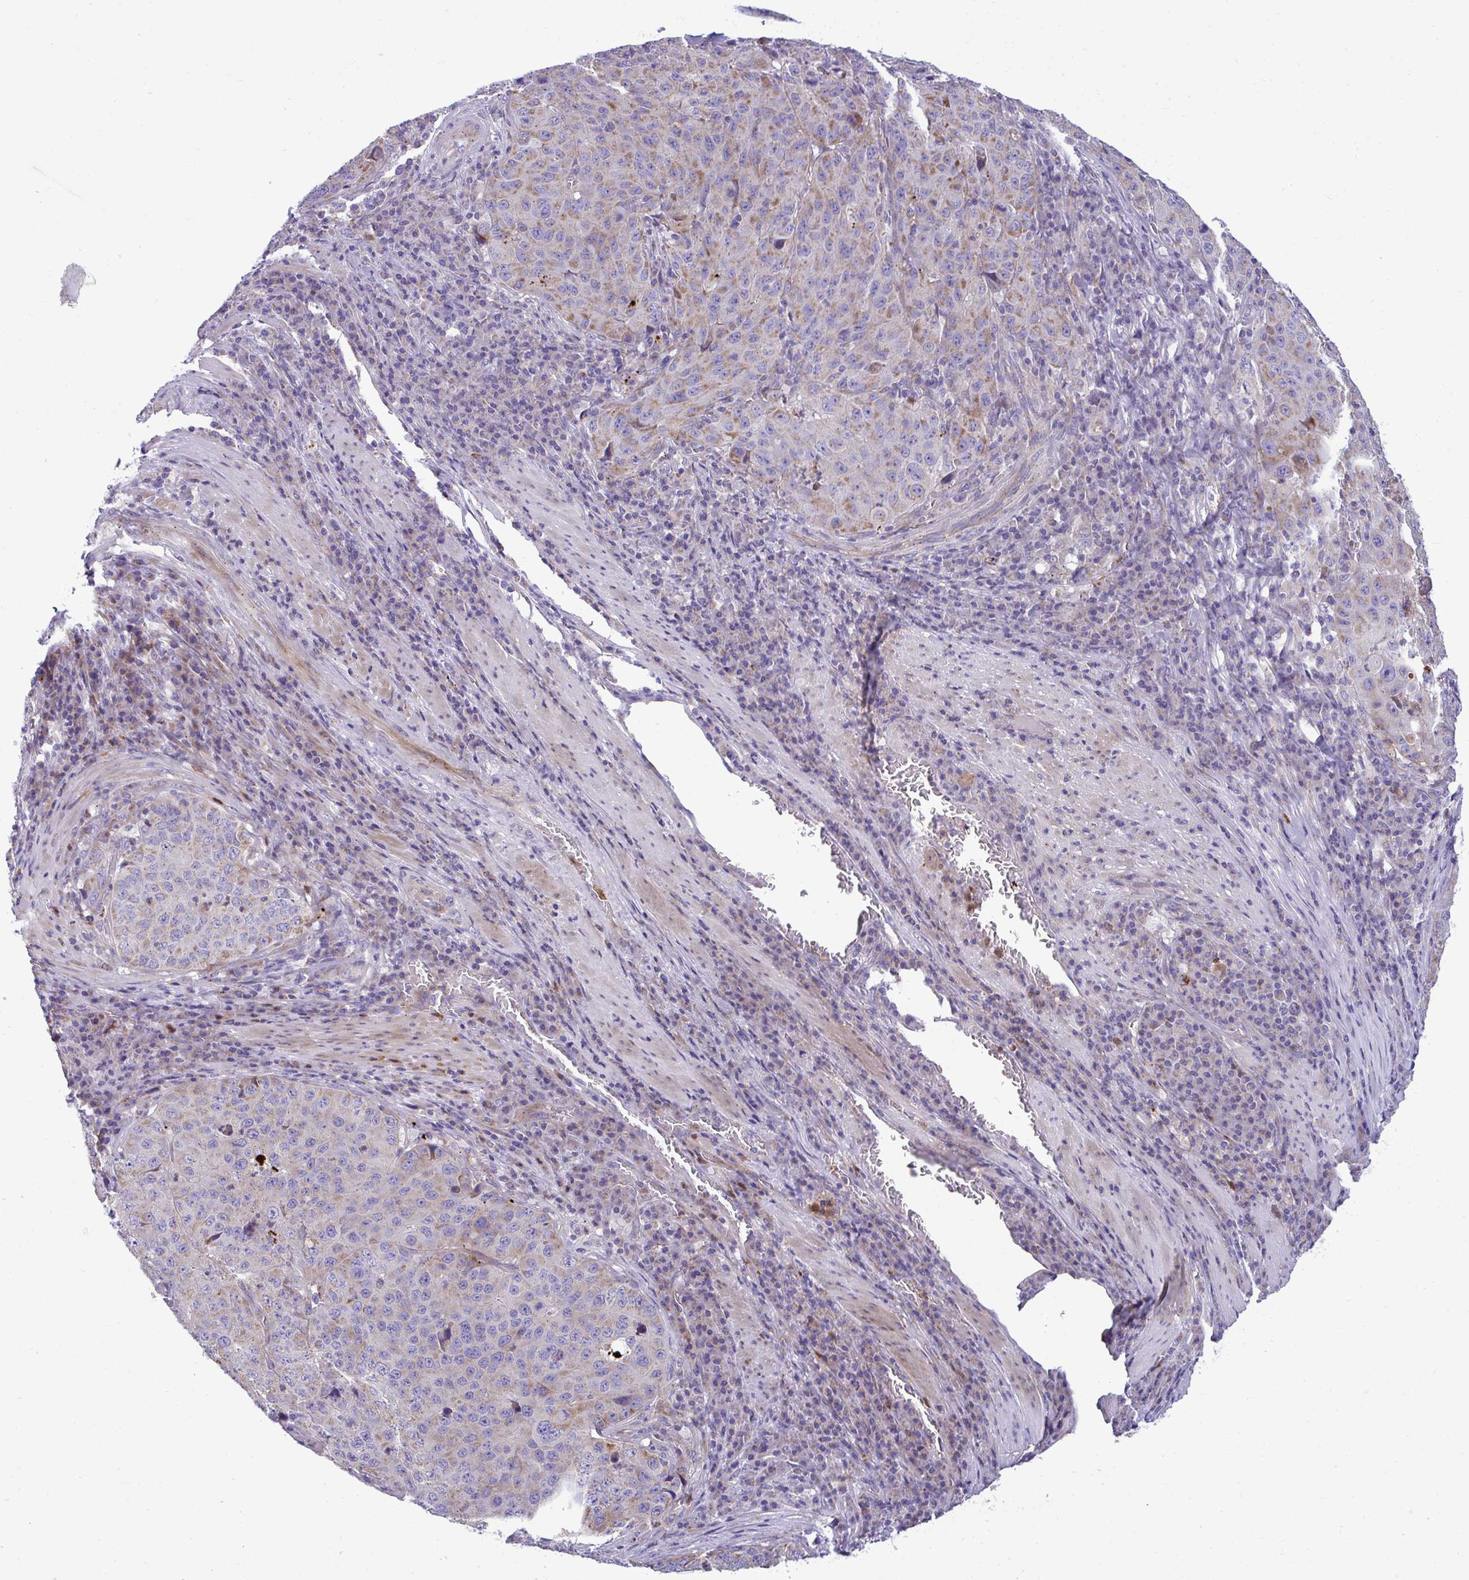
{"staining": {"intensity": "weak", "quantity": "25%-75%", "location": "cytoplasmic/membranous"}, "tissue": "stomach cancer", "cell_type": "Tumor cells", "image_type": "cancer", "snomed": [{"axis": "morphology", "description": "Adenocarcinoma, NOS"}, {"axis": "topography", "description": "Stomach"}], "caption": "An IHC histopathology image of tumor tissue is shown. Protein staining in brown shows weak cytoplasmic/membranous positivity in stomach adenocarcinoma within tumor cells.", "gene": "MRPS16", "patient": {"sex": "male", "age": 71}}